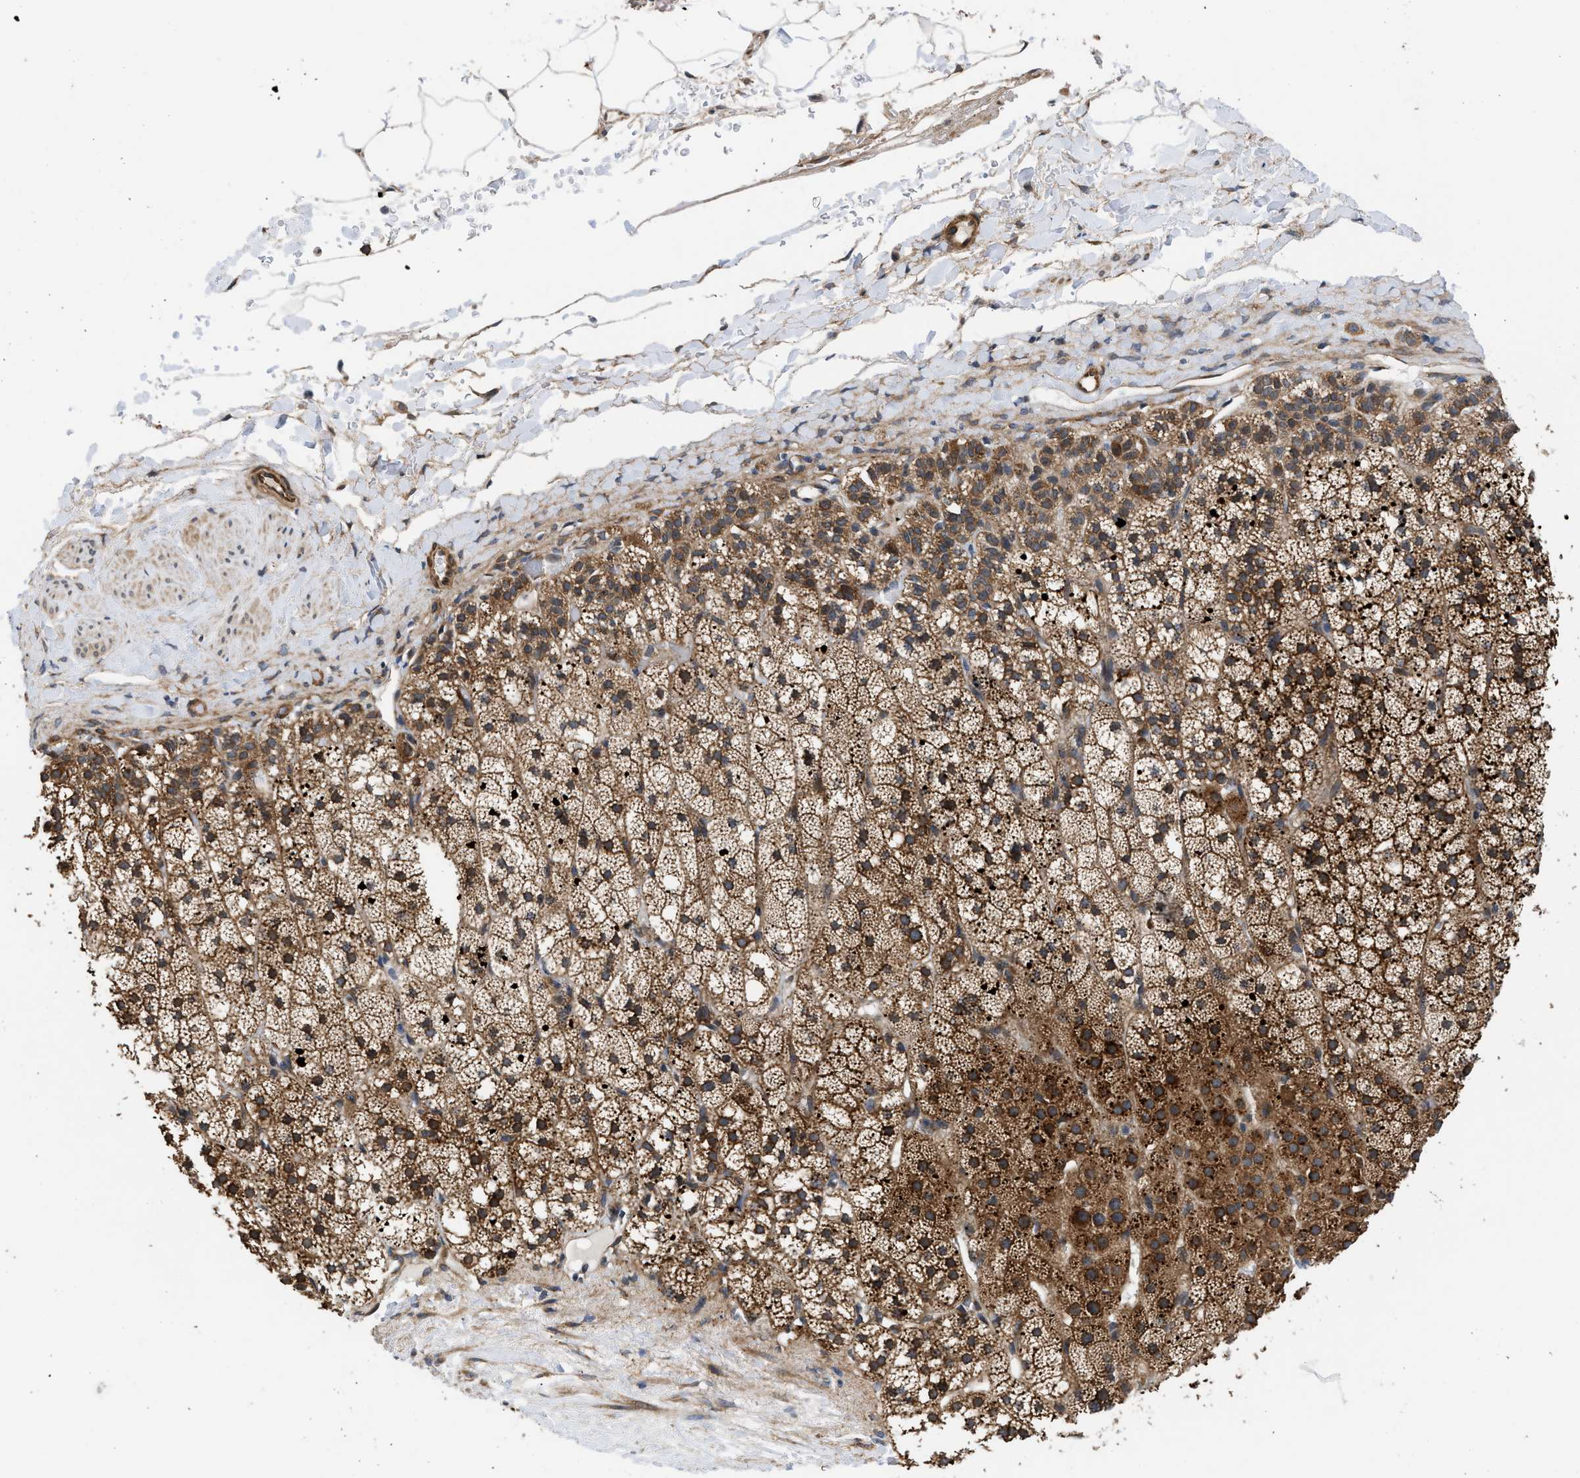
{"staining": {"intensity": "strong", "quantity": "25%-75%", "location": "cytoplasmic/membranous"}, "tissue": "adrenal gland", "cell_type": "Glandular cells", "image_type": "normal", "snomed": [{"axis": "morphology", "description": "Normal tissue, NOS"}, {"axis": "topography", "description": "Adrenal gland"}], "caption": "Glandular cells show high levels of strong cytoplasmic/membranous positivity in approximately 25%-75% of cells in benign human adrenal gland.", "gene": "POLG2", "patient": {"sex": "male", "age": 35}}